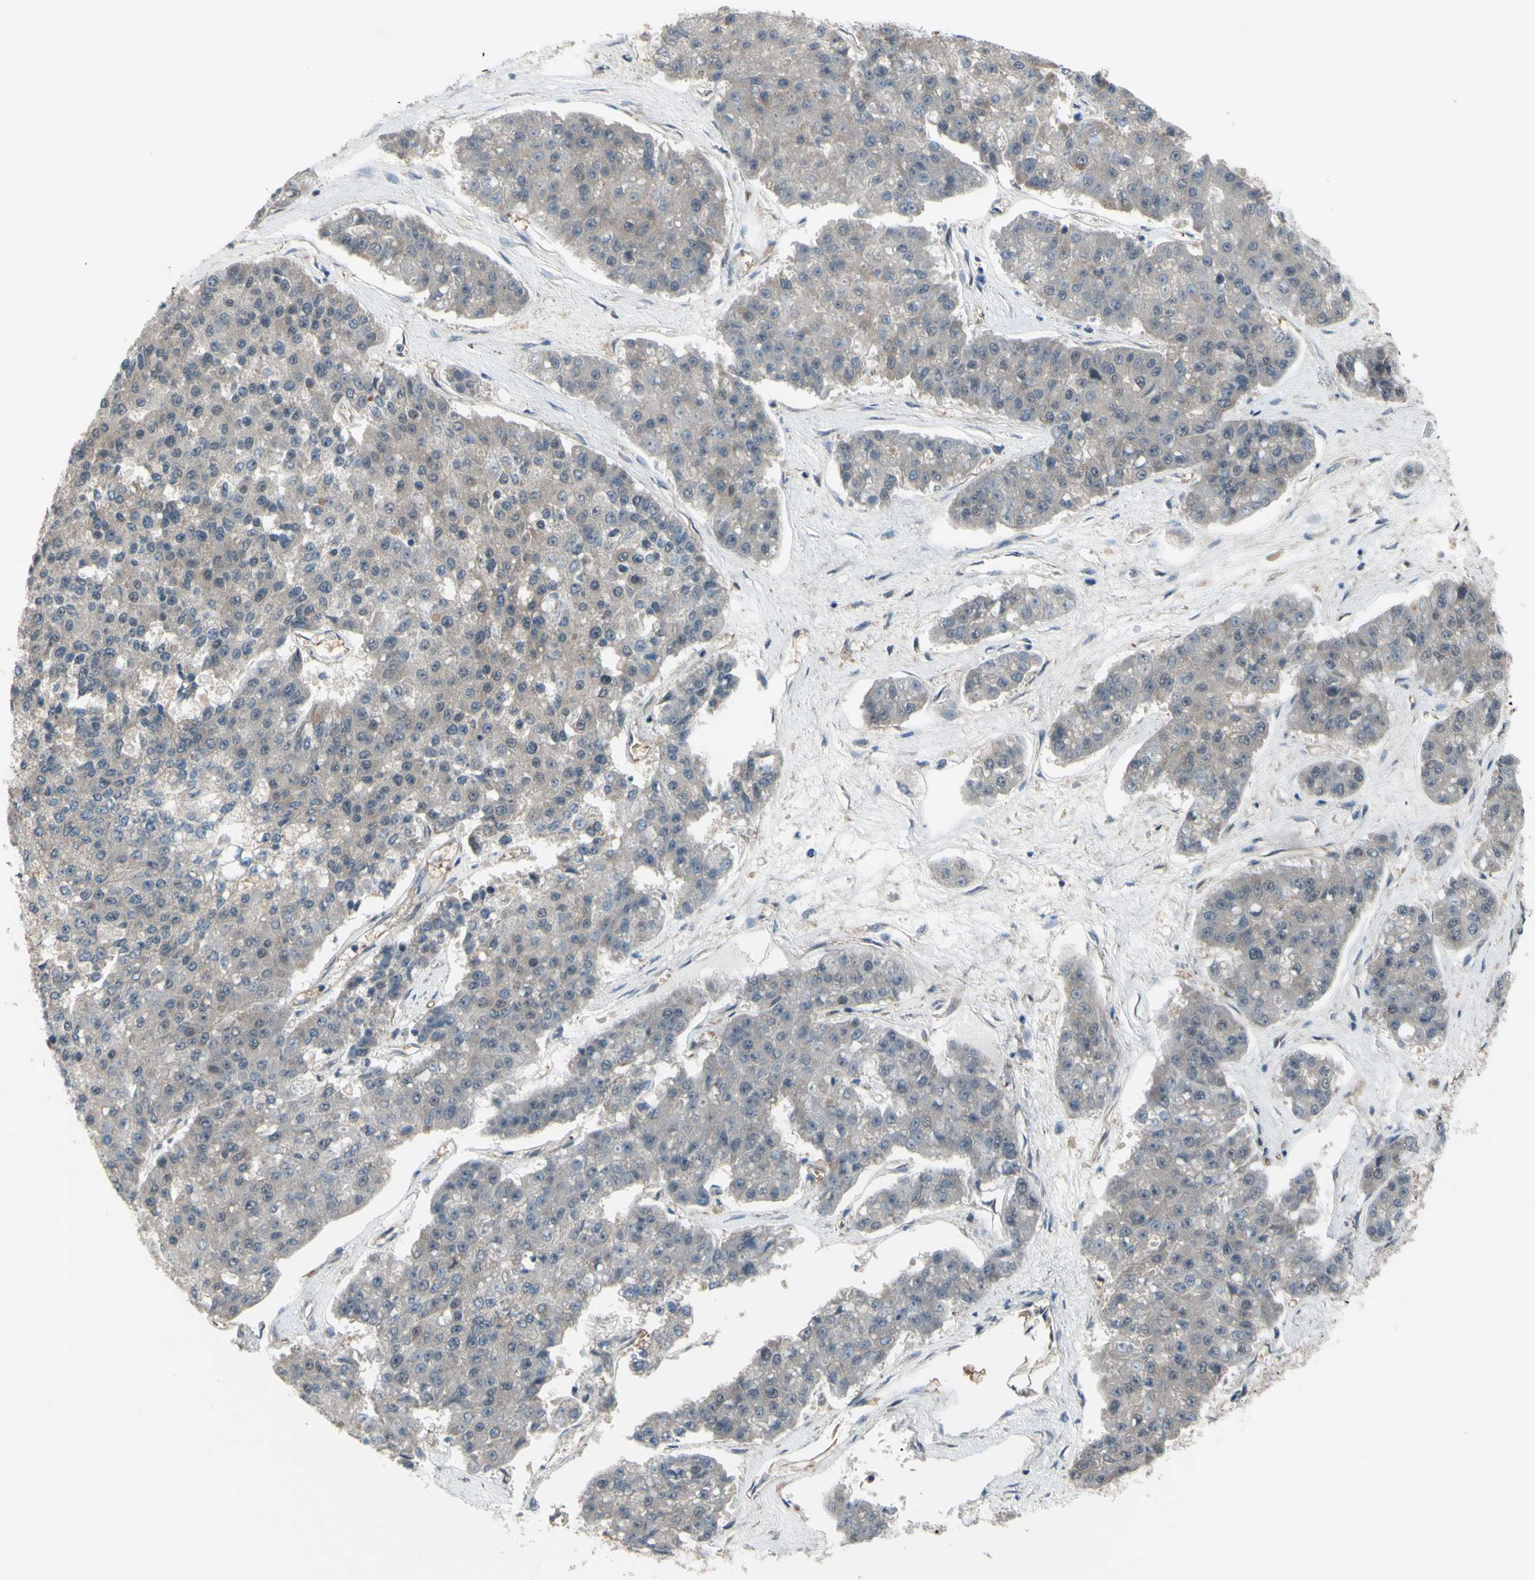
{"staining": {"intensity": "weak", "quantity": ">75%", "location": "cytoplasmic/membranous"}, "tissue": "pancreatic cancer", "cell_type": "Tumor cells", "image_type": "cancer", "snomed": [{"axis": "morphology", "description": "Adenocarcinoma, NOS"}, {"axis": "topography", "description": "Pancreas"}], "caption": "Human pancreatic cancer (adenocarcinoma) stained with a brown dye shows weak cytoplasmic/membranous positive staining in approximately >75% of tumor cells.", "gene": "TRDMT1", "patient": {"sex": "male", "age": 50}}